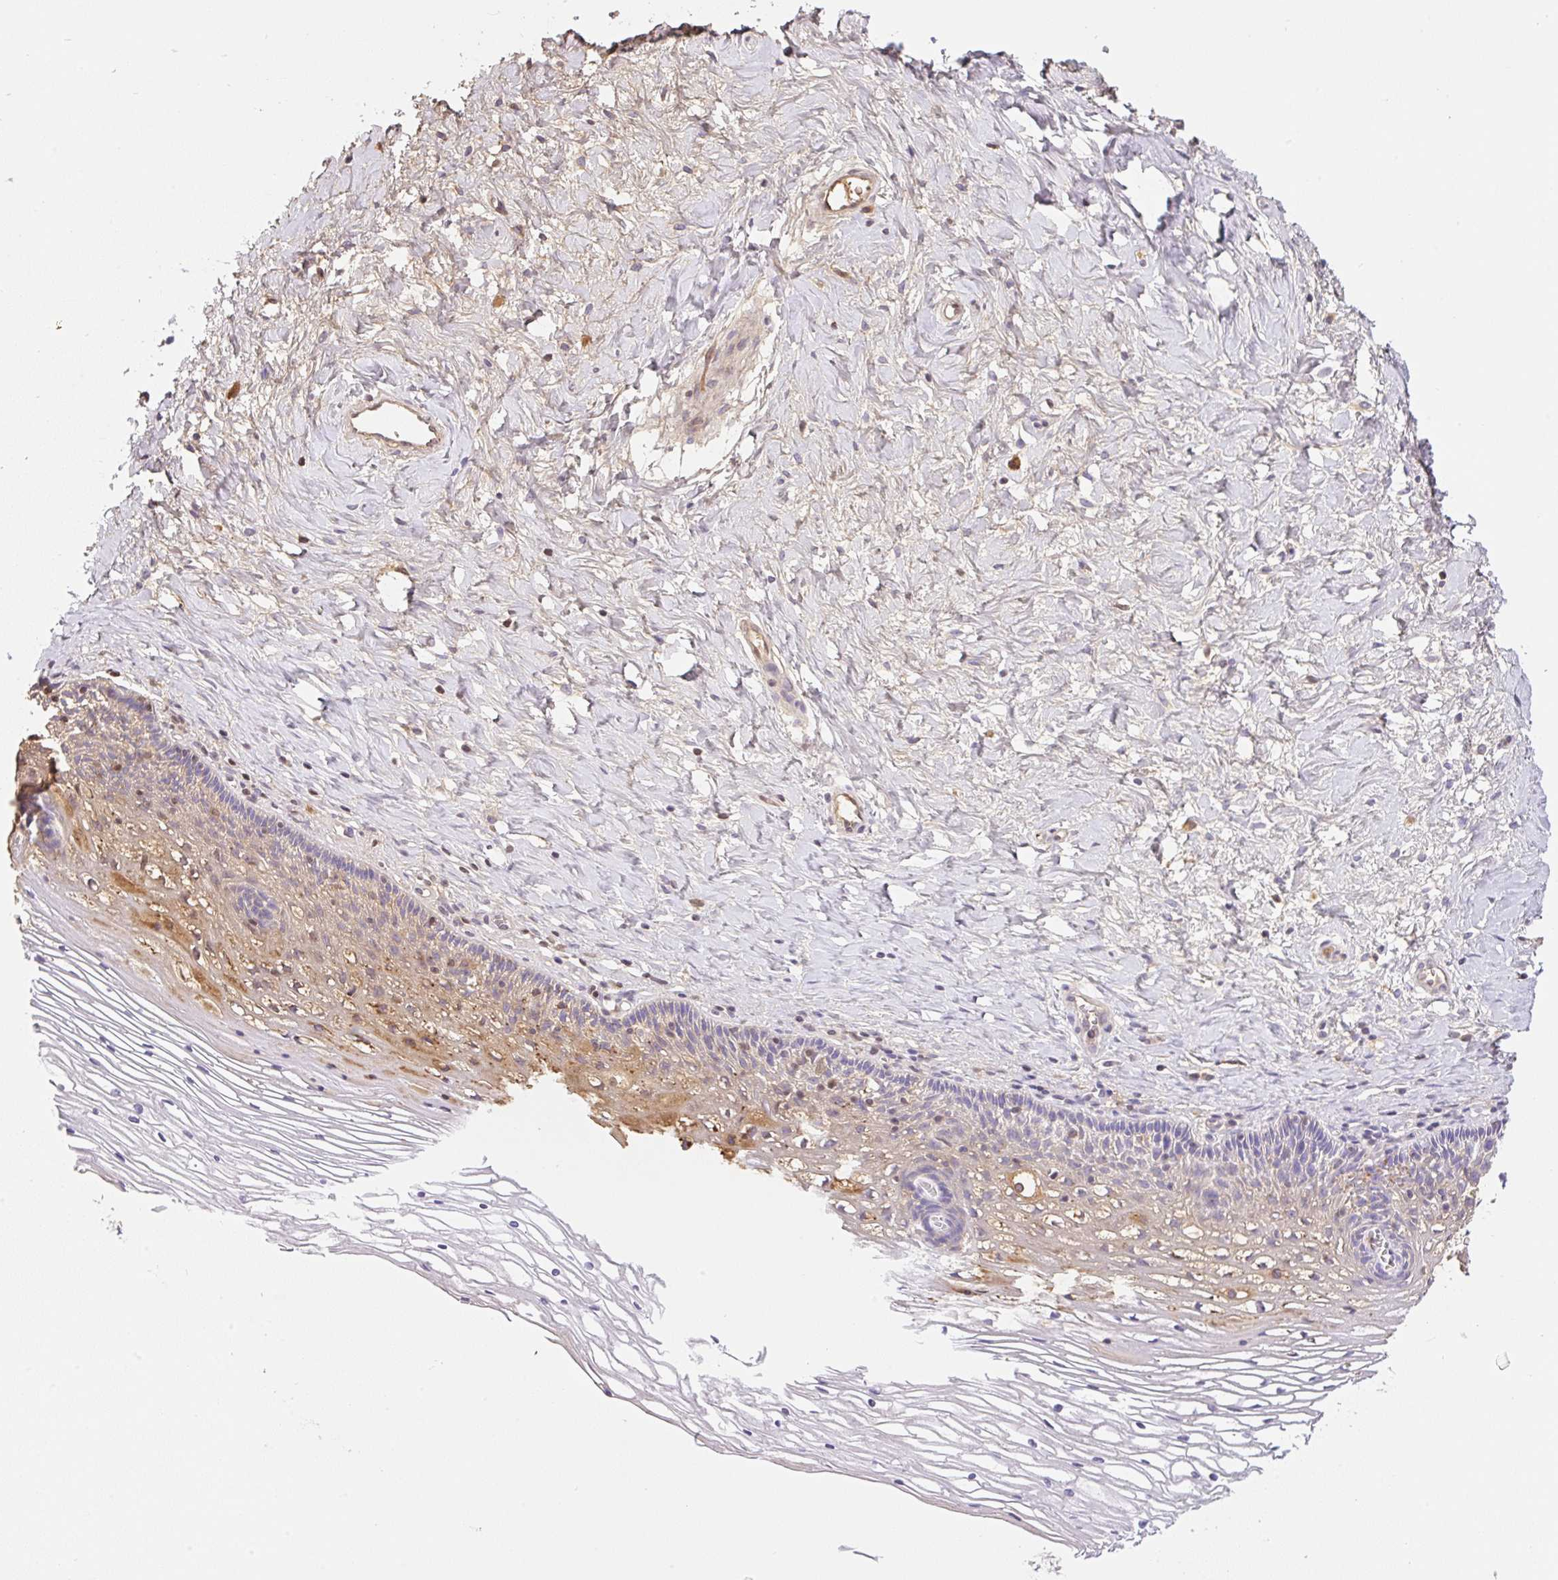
{"staining": {"intensity": "moderate", "quantity": "<25%", "location": "cytoplasmic/membranous"}, "tissue": "cervix", "cell_type": "Glandular cells", "image_type": "normal", "snomed": [{"axis": "morphology", "description": "Normal tissue, NOS"}, {"axis": "topography", "description": "Cervix"}], "caption": "Immunohistochemical staining of unremarkable cervix shows moderate cytoplasmic/membranous protein expression in approximately <25% of glandular cells. Using DAB (3,3'-diaminobenzidine) (brown) and hematoxylin (blue) stains, captured at high magnification using brightfield microscopy.", "gene": "TDRD15", "patient": {"sex": "female", "age": 36}}